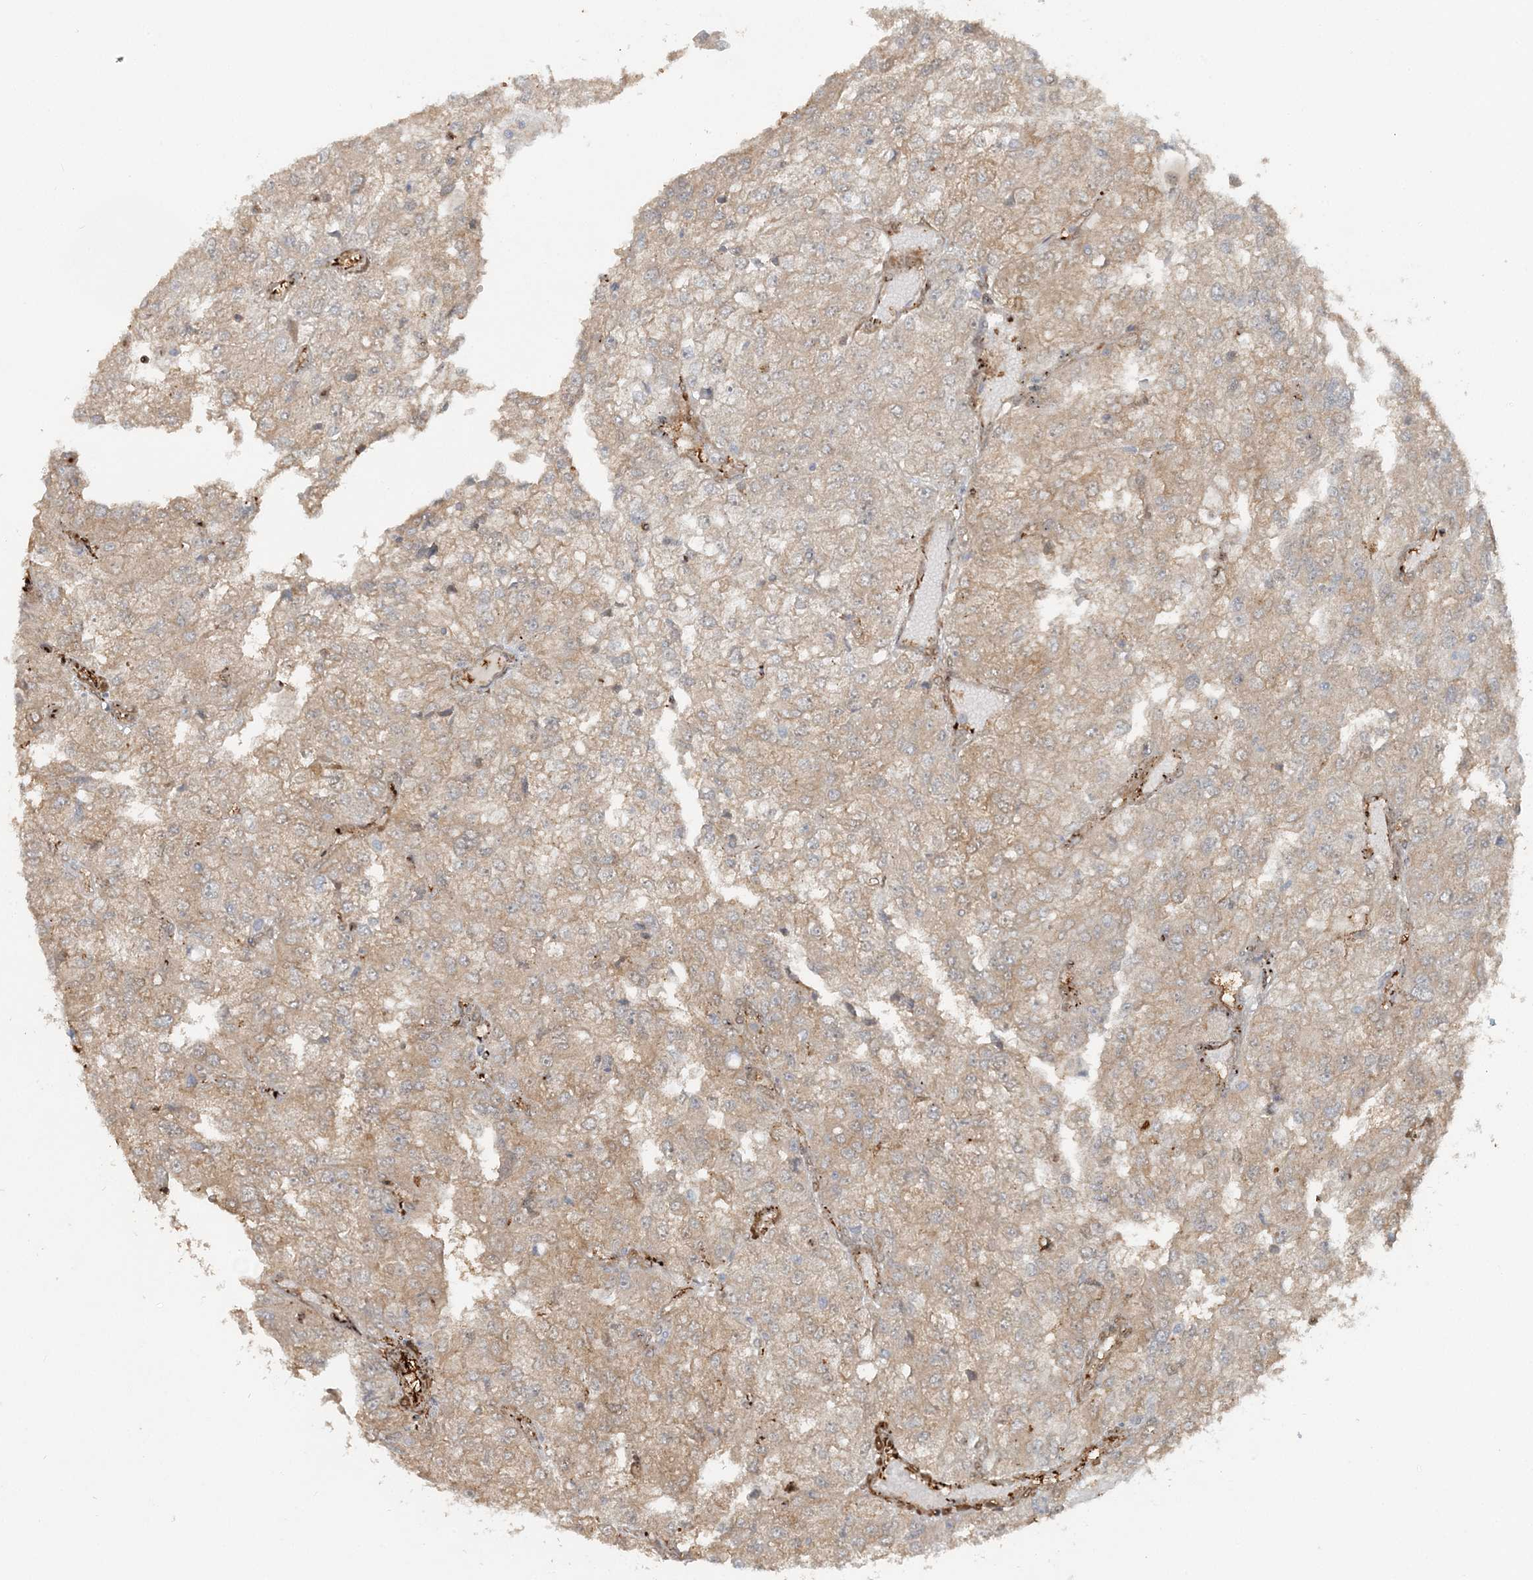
{"staining": {"intensity": "weak", "quantity": "<25%", "location": "cytoplasmic/membranous"}, "tissue": "renal cancer", "cell_type": "Tumor cells", "image_type": "cancer", "snomed": [{"axis": "morphology", "description": "Adenocarcinoma, NOS"}, {"axis": "topography", "description": "Kidney"}], "caption": "Histopathology image shows no protein expression in tumor cells of renal adenocarcinoma tissue.", "gene": "DSTN", "patient": {"sex": "female", "age": 54}}